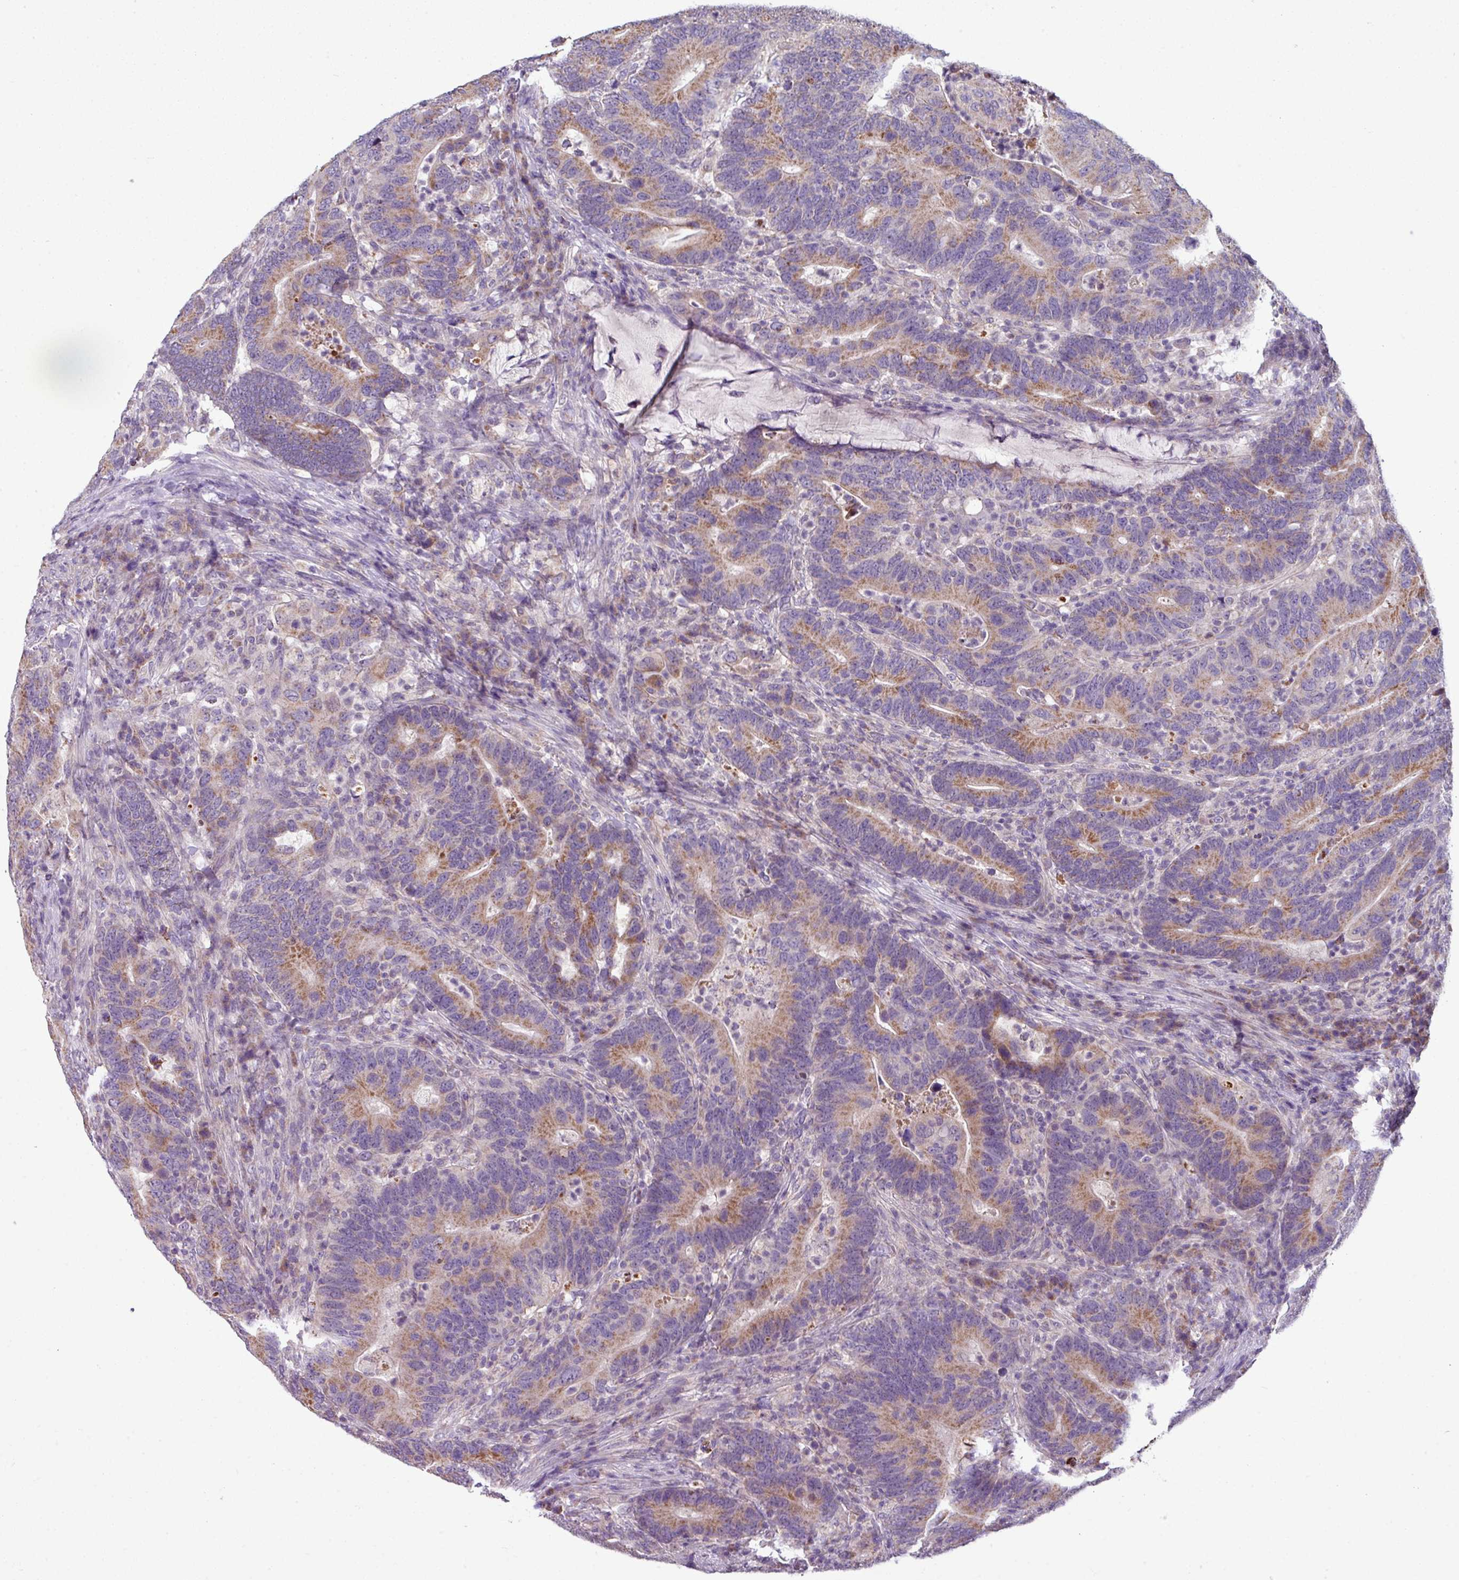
{"staining": {"intensity": "moderate", "quantity": ">75%", "location": "cytoplasmic/membranous"}, "tissue": "colorectal cancer", "cell_type": "Tumor cells", "image_type": "cancer", "snomed": [{"axis": "morphology", "description": "Adenocarcinoma, NOS"}, {"axis": "topography", "description": "Colon"}], "caption": "A micrograph of human colorectal cancer stained for a protein shows moderate cytoplasmic/membranous brown staining in tumor cells.", "gene": "LRRC9", "patient": {"sex": "female", "age": 66}}